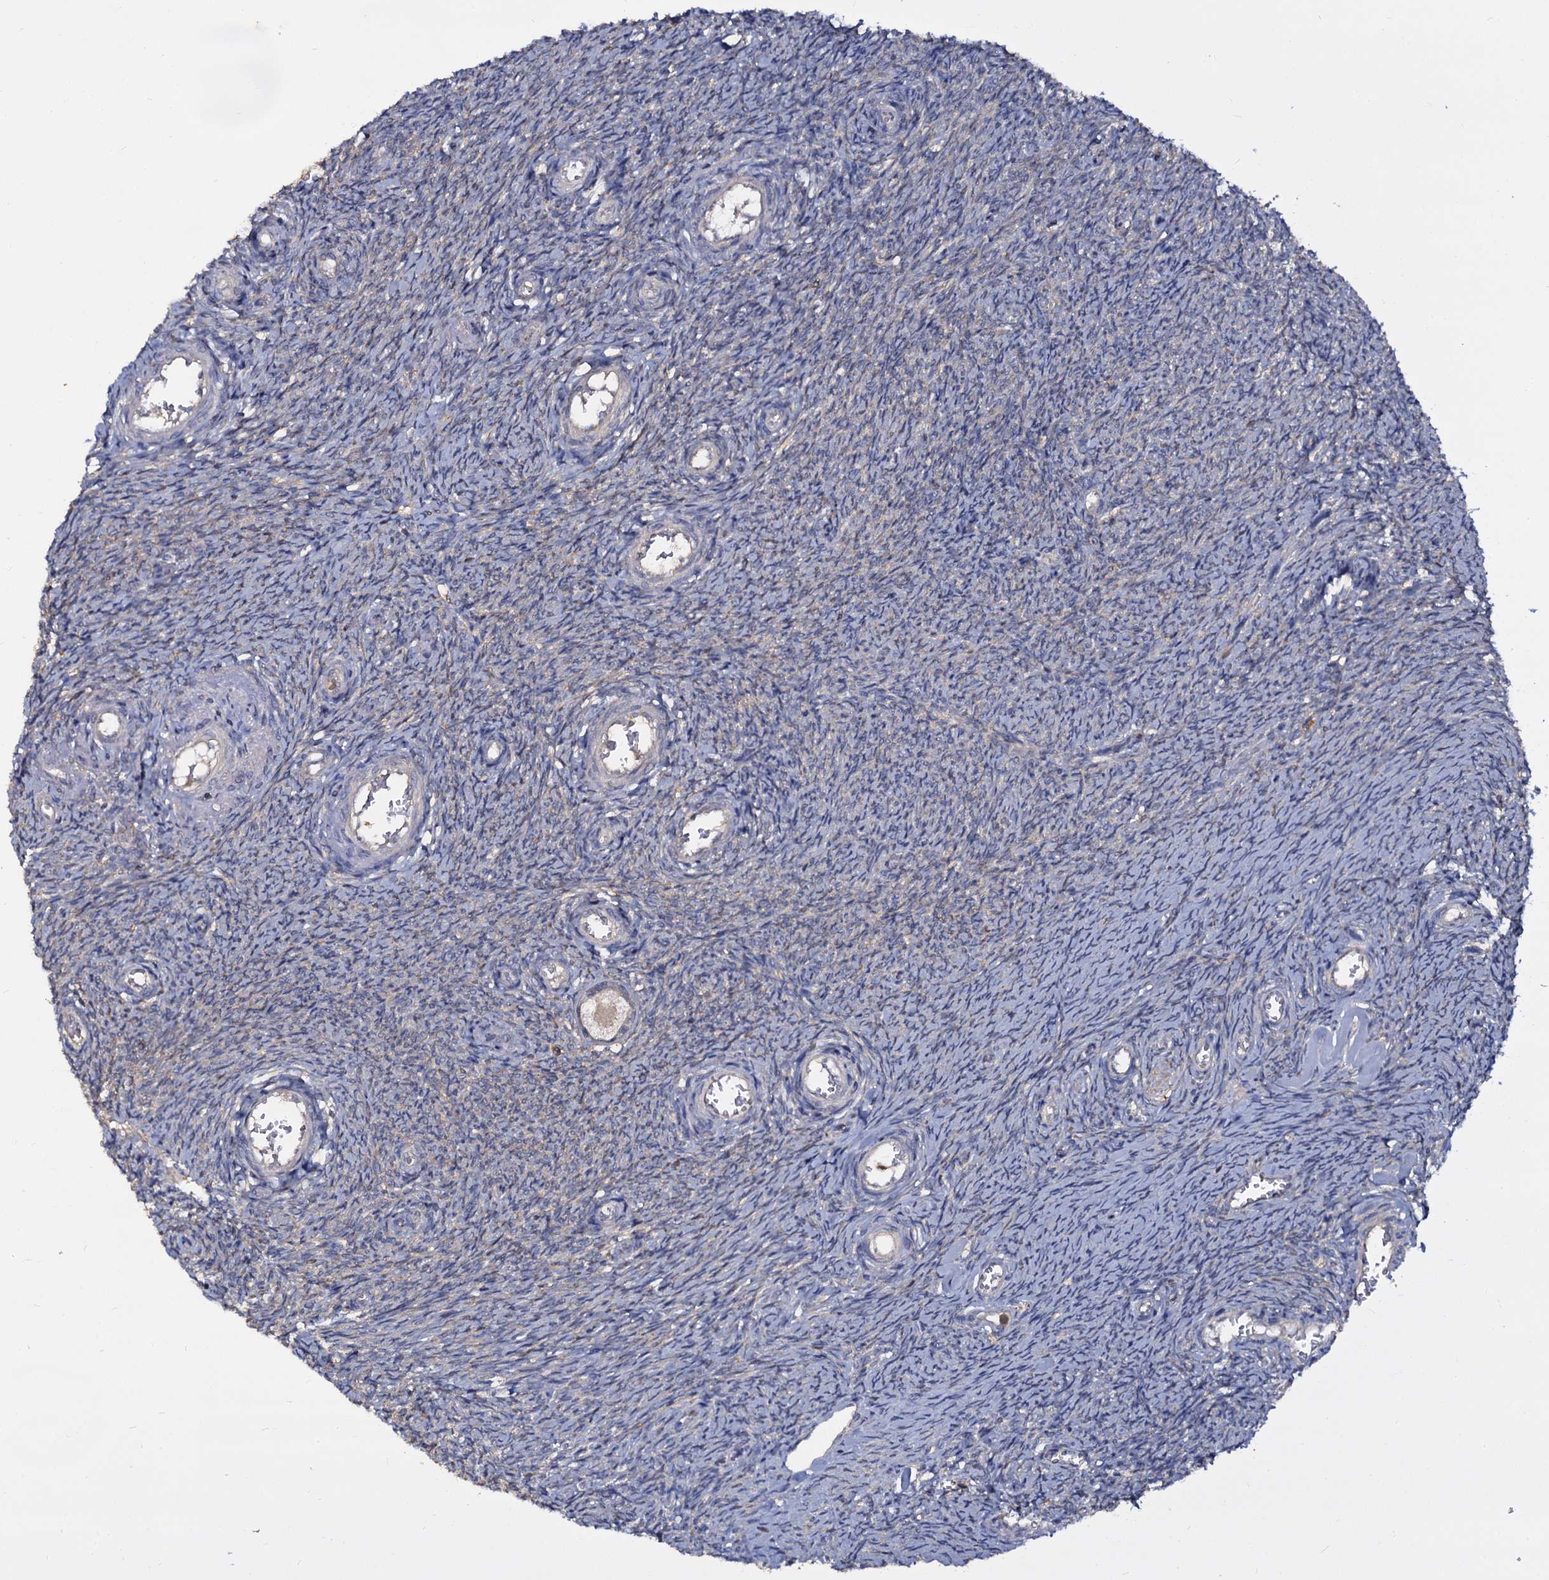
{"staining": {"intensity": "weak", "quantity": "<25%", "location": "cytoplasmic/membranous"}, "tissue": "ovary", "cell_type": "Follicle cells", "image_type": "normal", "snomed": [{"axis": "morphology", "description": "Normal tissue, NOS"}, {"axis": "topography", "description": "Ovary"}], "caption": "This is an immunohistochemistry (IHC) image of unremarkable human ovary. There is no positivity in follicle cells.", "gene": "ANKRD13A", "patient": {"sex": "female", "age": 44}}